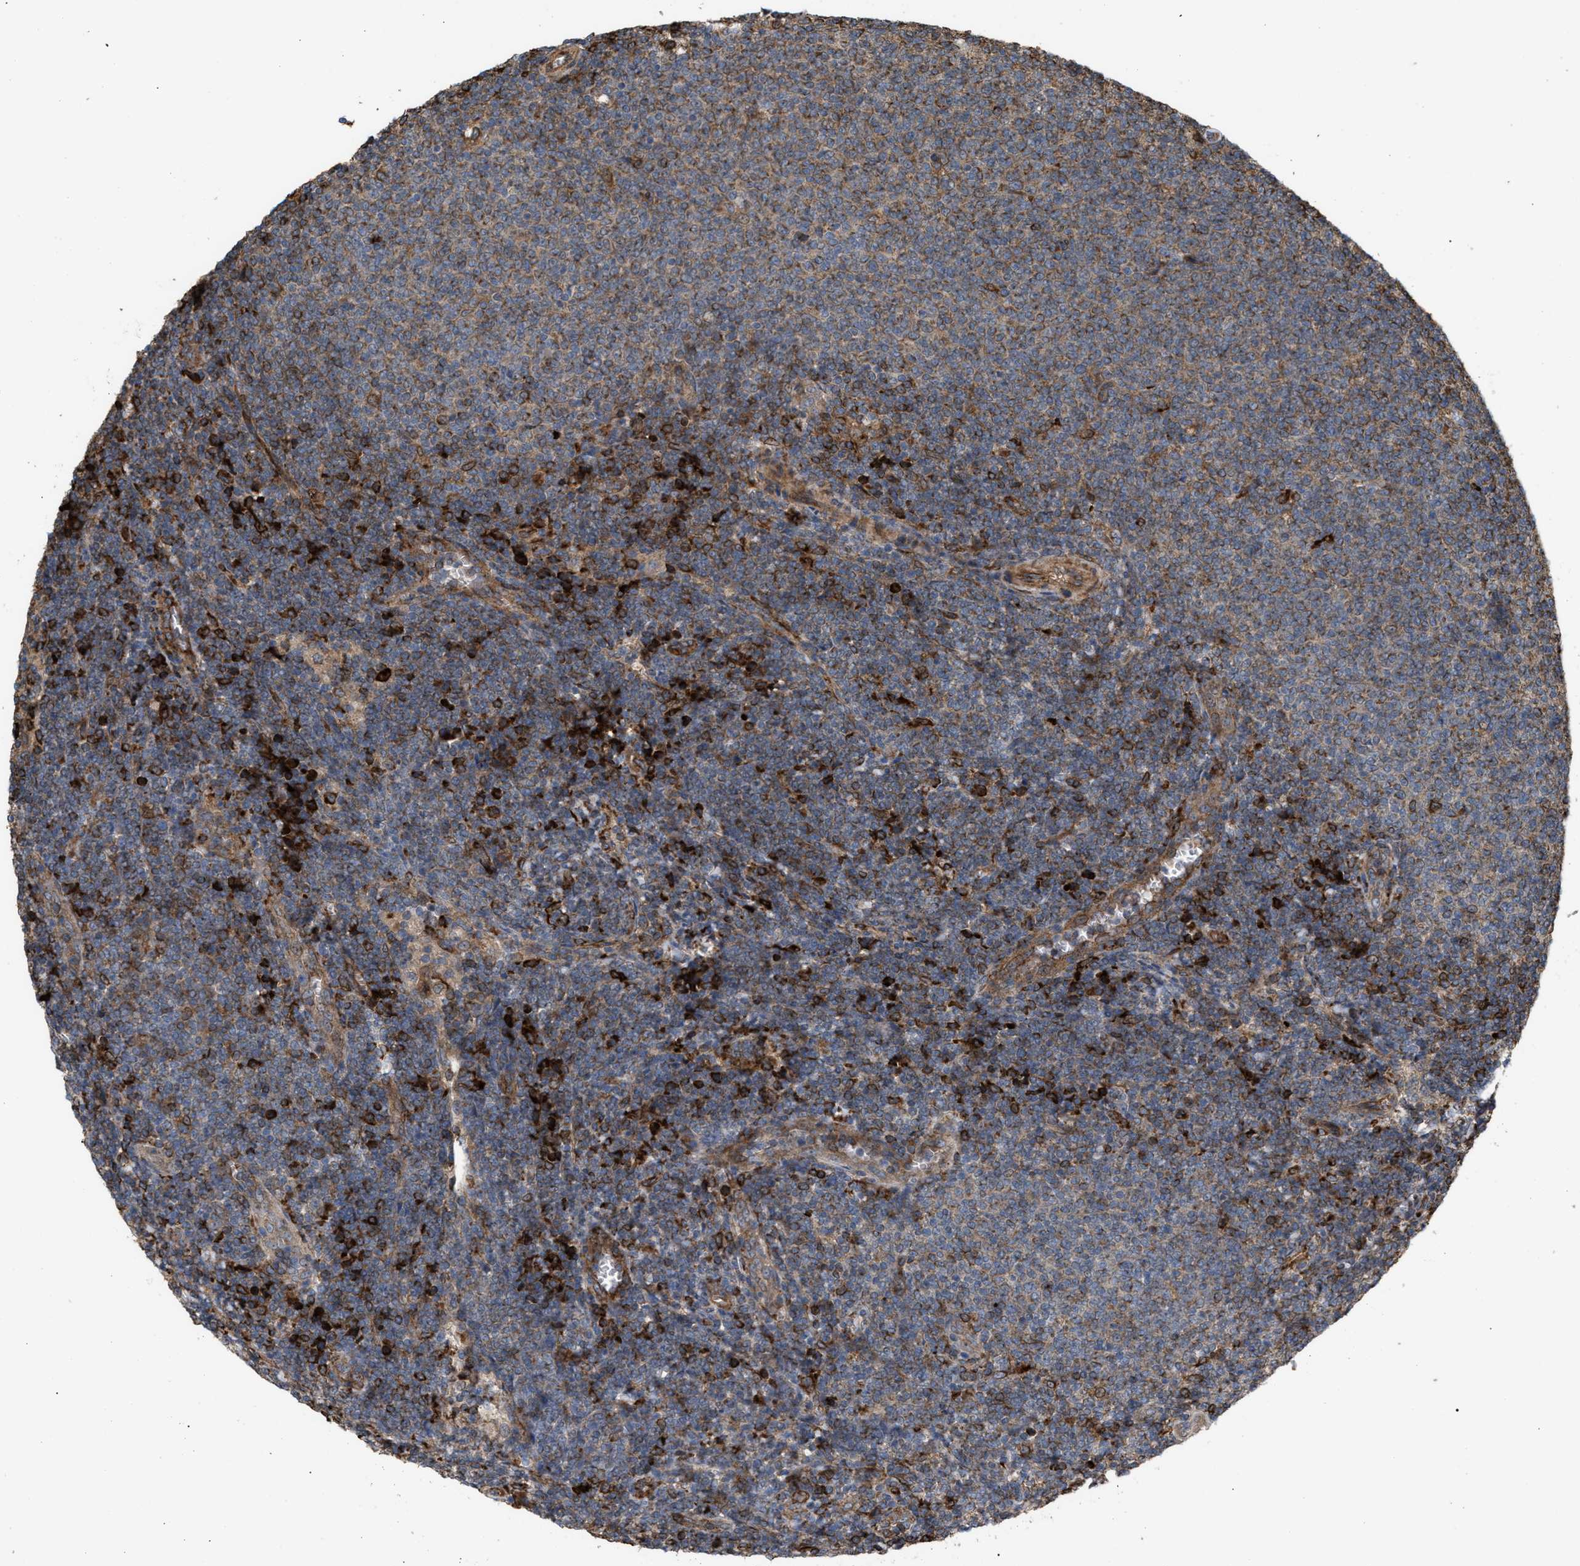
{"staining": {"intensity": "strong", "quantity": "<25%", "location": "cytoplasmic/membranous"}, "tissue": "lymphoma", "cell_type": "Tumor cells", "image_type": "cancer", "snomed": [{"axis": "morphology", "description": "Malignant lymphoma, non-Hodgkin's type, Low grade"}, {"axis": "topography", "description": "Lymph node"}], "caption": "Immunohistochemical staining of malignant lymphoma, non-Hodgkin's type (low-grade) reveals medium levels of strong cytoplasmic/membranous protein positivity in approximately <25% of tumor cells.", "gene": "GCC1", "patient": {"sex": "male", "age": 66}}